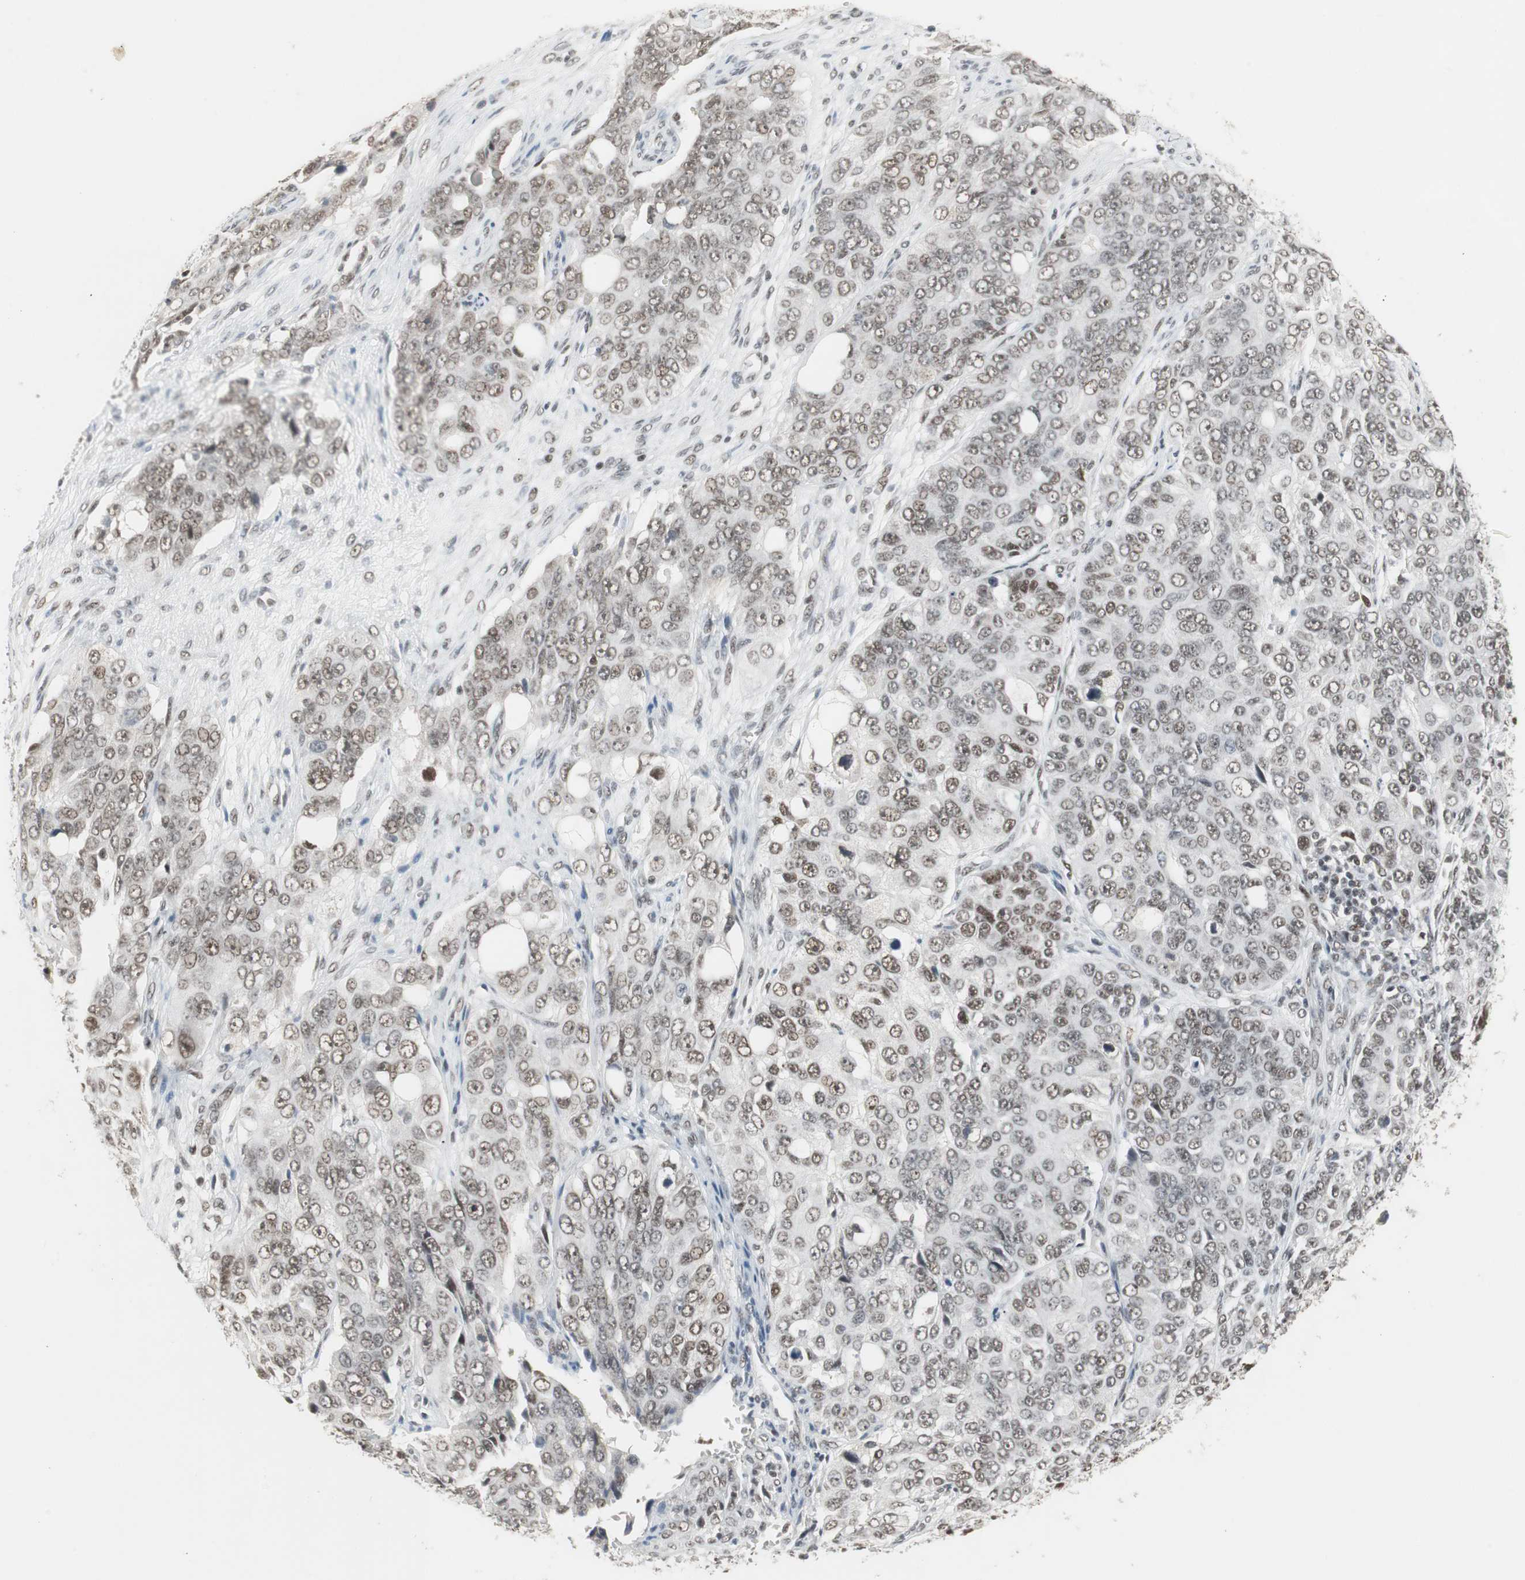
{"staining": {"intensity": "weak", "quantity": ">75%", "location": "nuclear"}, "tissue": "ovarian cancer", "cell_type": "Tumor cells", "image_type": "cancer", "snomed": [{"axis": "morphology", "description": "Carcinoma, endometroid"}, {"axis": "topography", "description": "Ovary"}], "caption": "IHC of endometroid carcinoma (ovarian) demonstrates low levels of weak nuclear positivity in about >75% of tumor cells.", "gene": "RTF1", "patient": {"sex": "female", "age": 51}}